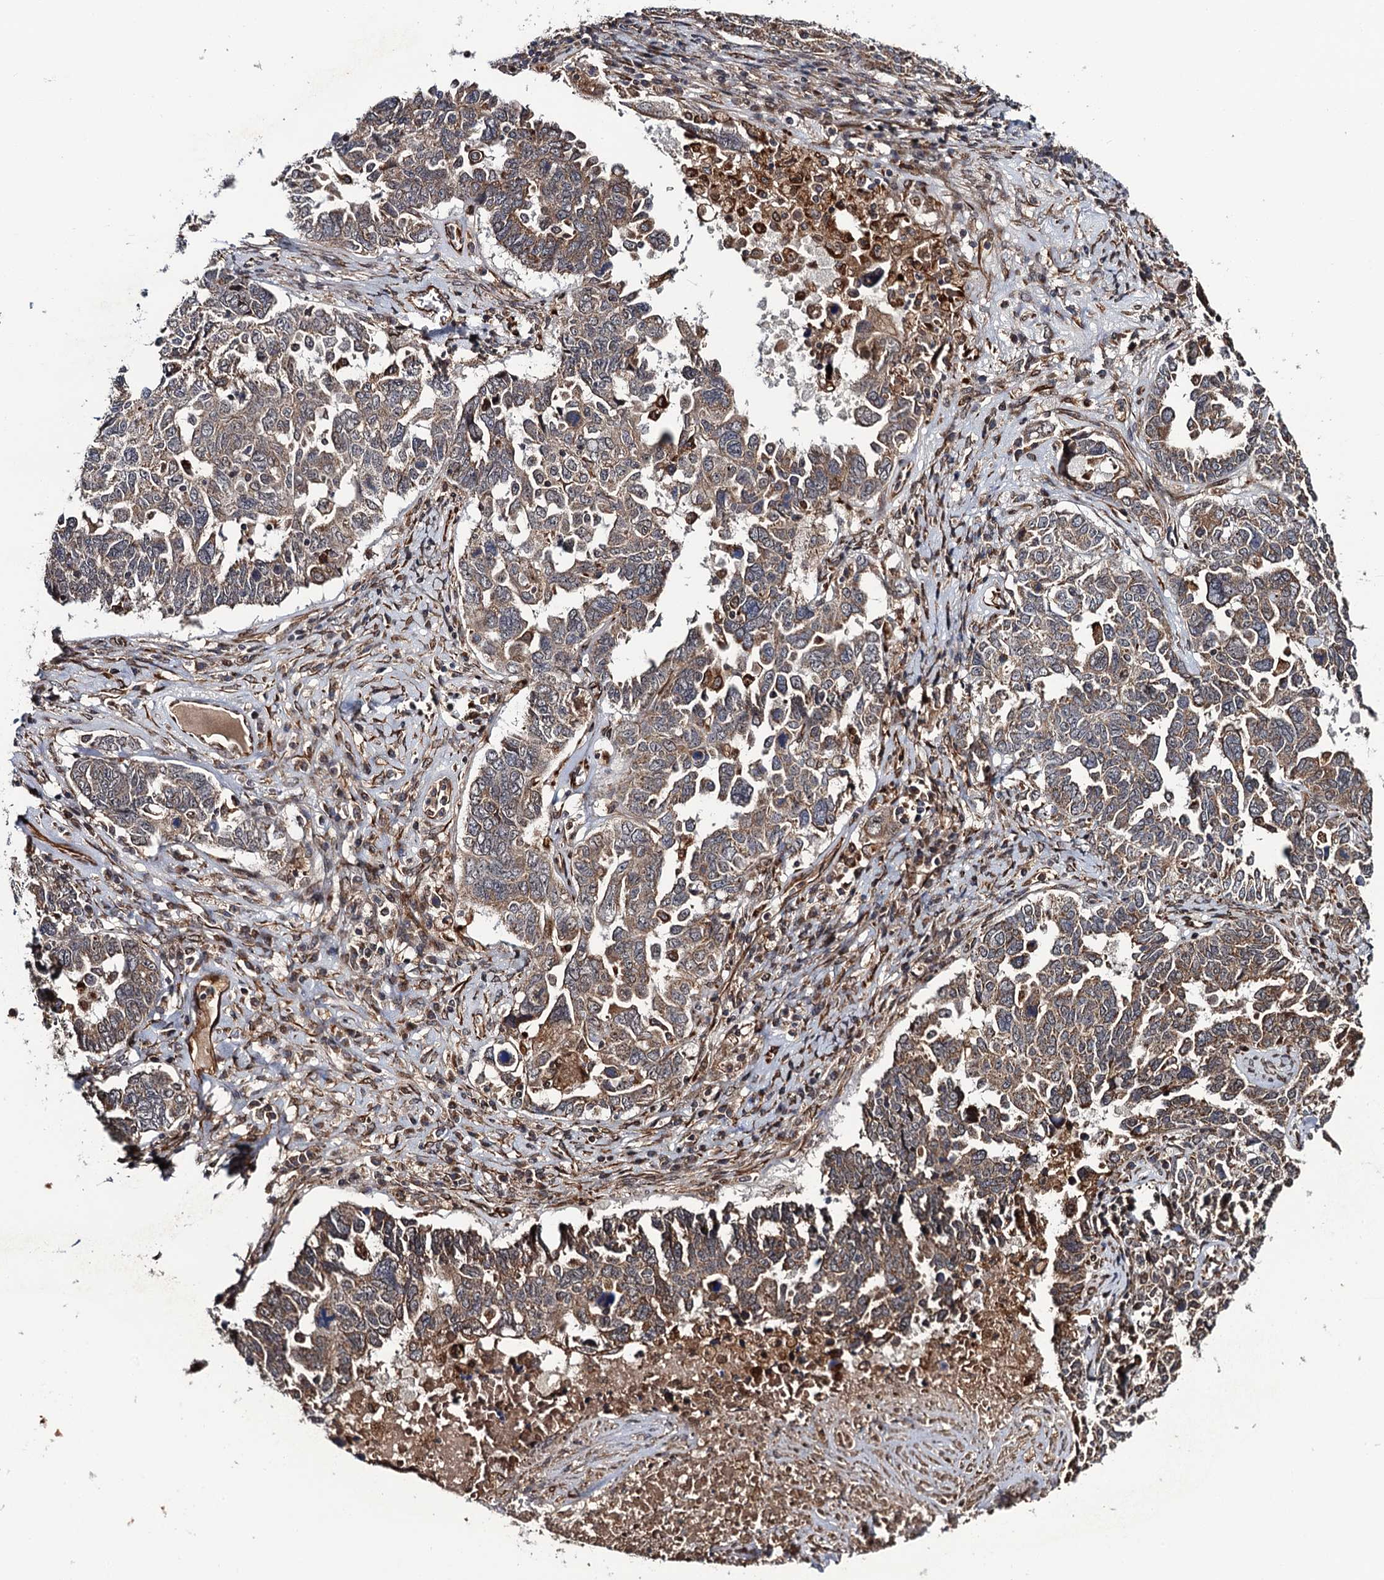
{"staining": {"intensity": "moderate", "quantity": "25%-75%", "location": "cytoplasmic/membranous"}, "tissue": "ovarian cancer", "cell_type": "Tumor cells", "image_type": "cancer", "snomed": [{"axis": "morphology", "description": "Carcinoma, endometroid"}, {"axis": "topography", "description": "Ovary"}], "caption": "This histopathology image displays immunohistochemistry staining of human ovarian cancer, with medium moderate cytoplasmic/membranous expression in about 25%-75% of tumor cells.", "gene": "FSIP1", "patient": {"sex": "female", "age": 62}}